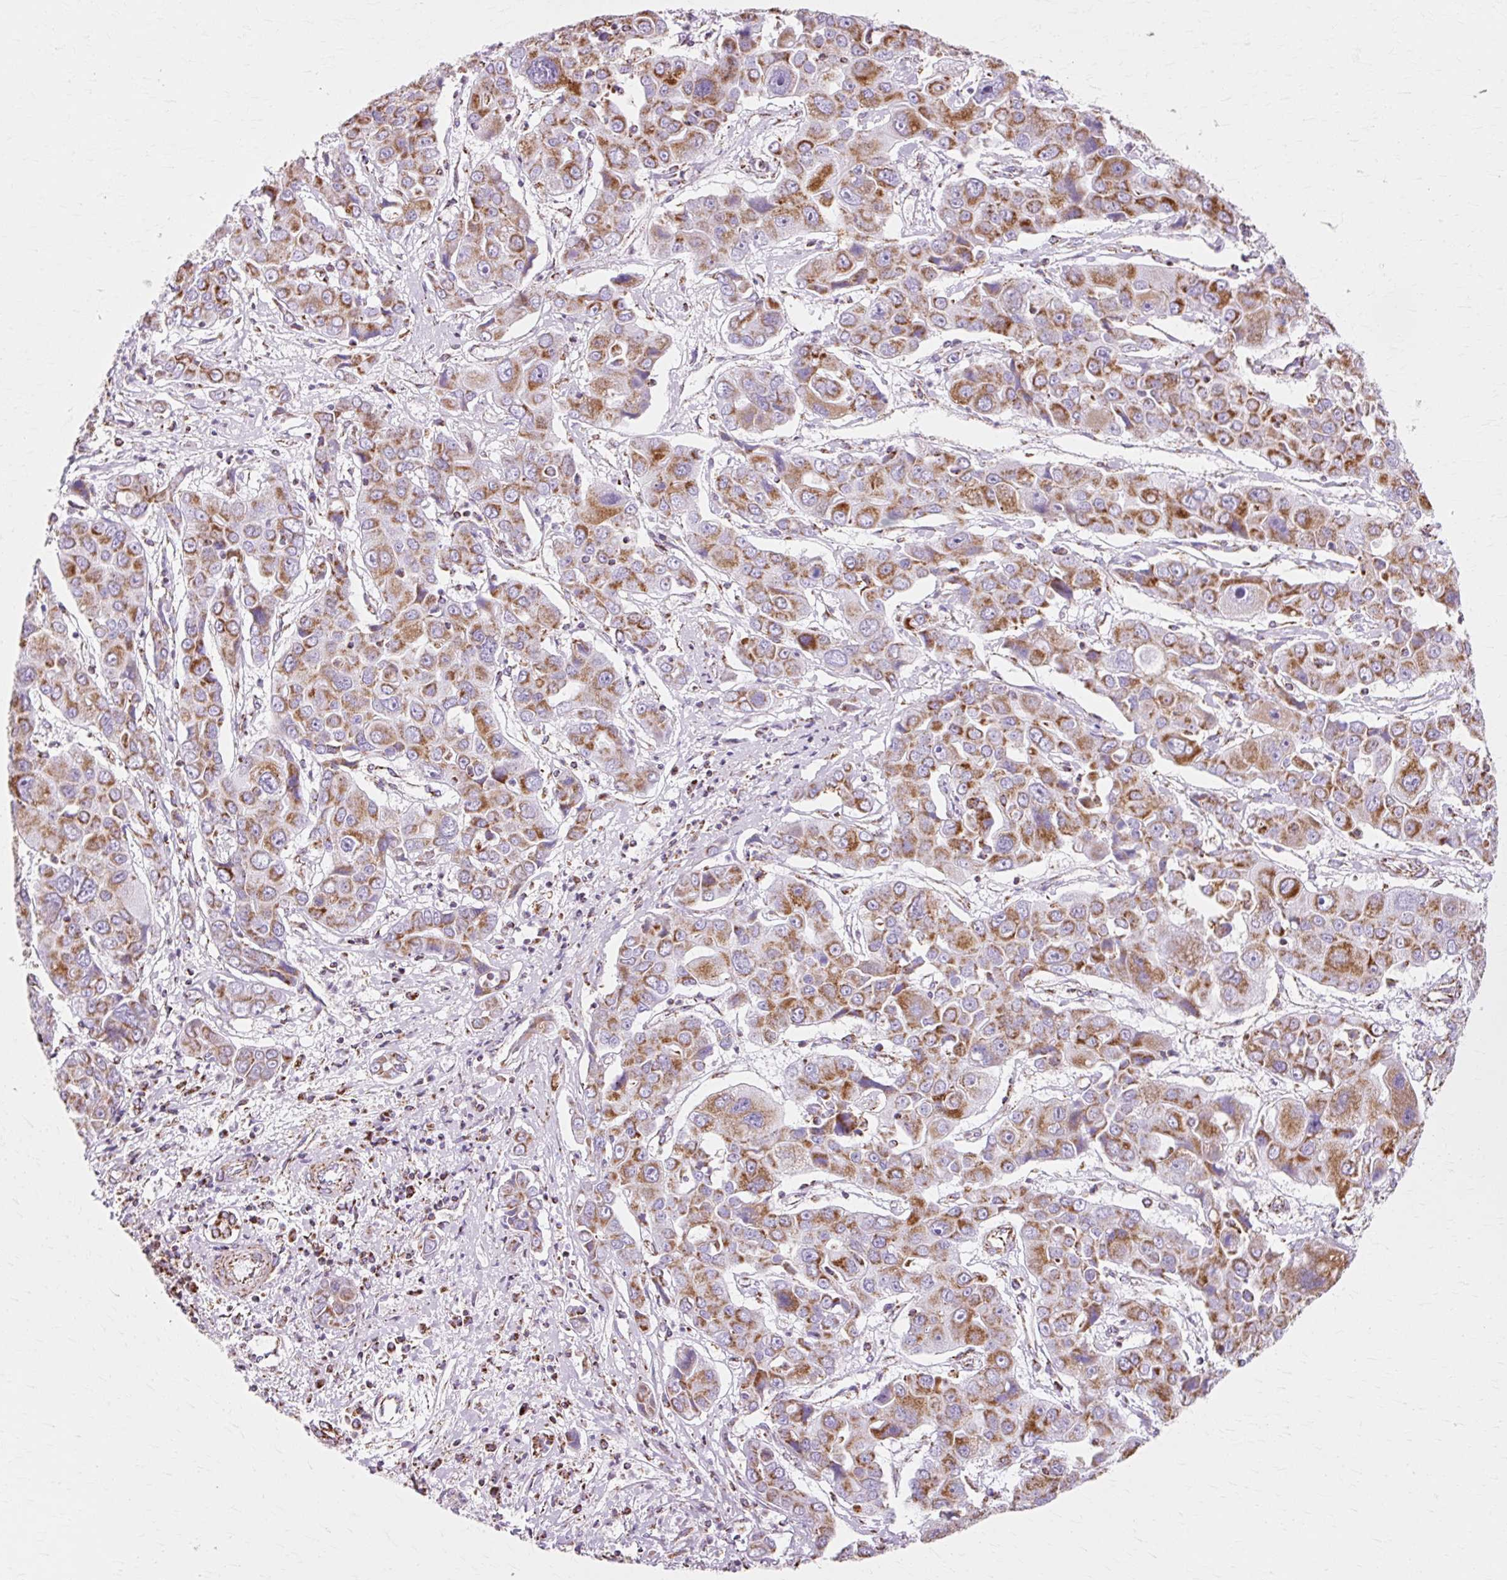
{"staining": {"intensity": "moderate", "quantity": ">75%", "location": "cytoplasmic/membranous"}, "tissue": "liver cancer", "cell_type": "Tumor cells", "image_type": "cancer", "snomed": [{"axis": "morphology", "description": "Cholangiocarcinoma"}, {"axis": "topography", "description": "Liver"}], "caption": "Tumor cells exhibit medium levels of moderate cytoplasmic/membranous positivity in approximately >75% of cells in cholangiocarcinoma (liver). The staining is performed using DAB (3,3'-diaminobenzidine) brown chromogen to label protein expression. The nuclei are counter-stained blue using hematoxylin.", "gene": "ATP5PO", "patient": {"sex": "male", "age": 67}}